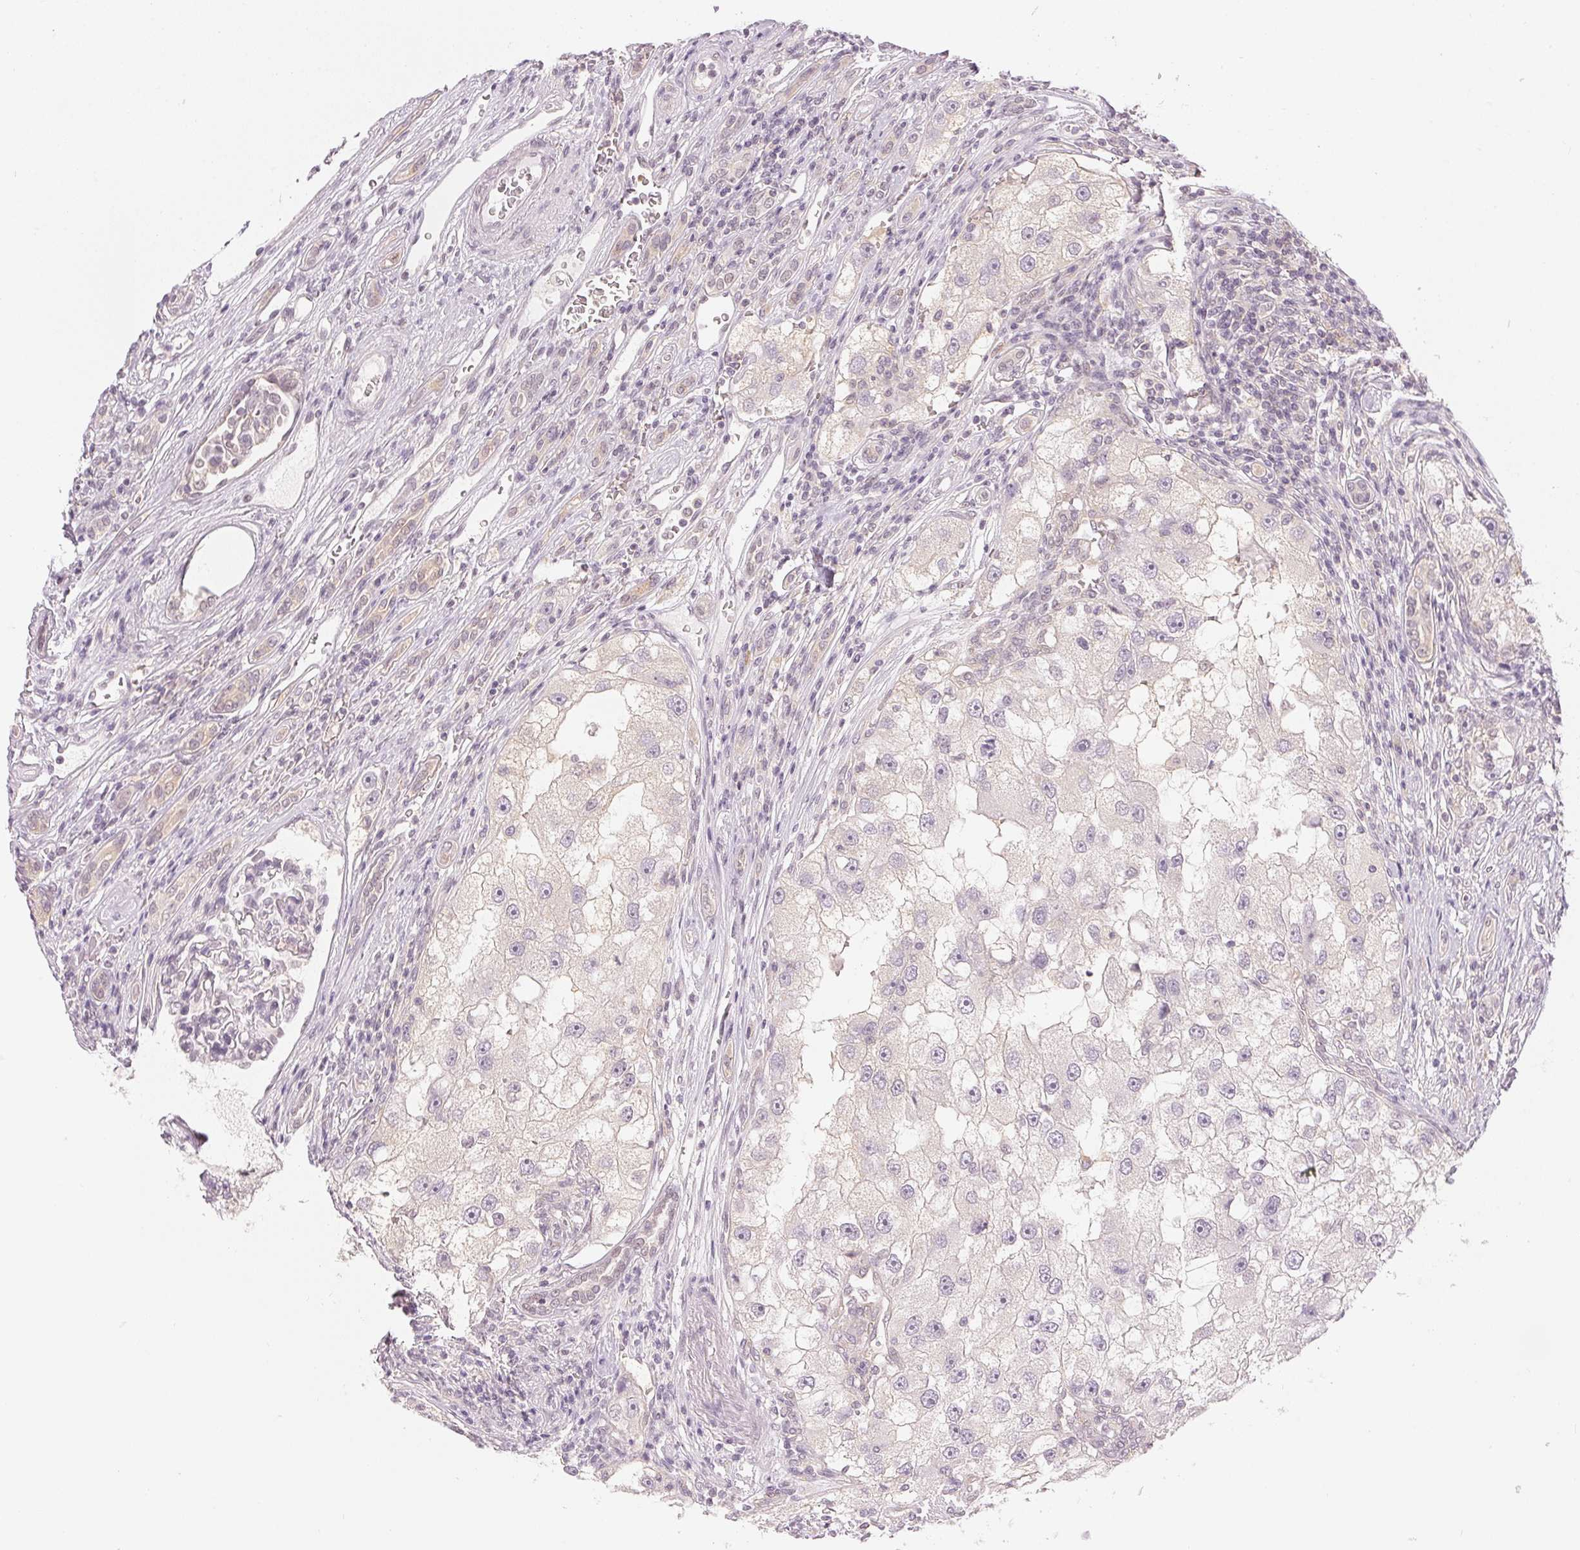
{"staining": {"intensity": "negative", "quantity": "none", "location": "none"}, "tissue": "renal cancer", "cell_type": "Tumor cells", "image_type": "cancer", "snomed": [{"axis": "morphology", "description": "Adenocarcinoma, NOS"}, {"axis": "topography", "description": "Kidney"}], "caption": "Immunohistochemistry (IHC) histopathology image of renal adenocarcinoma stained for a protein (brown), which reveals no positivity in tumor cells. (DAB (3,3'-diaminobenzidine) immunohistochemistry (IHC), high magnification).", "gene": "KPRP", "patient": {"sex": "male", "age": 63}}